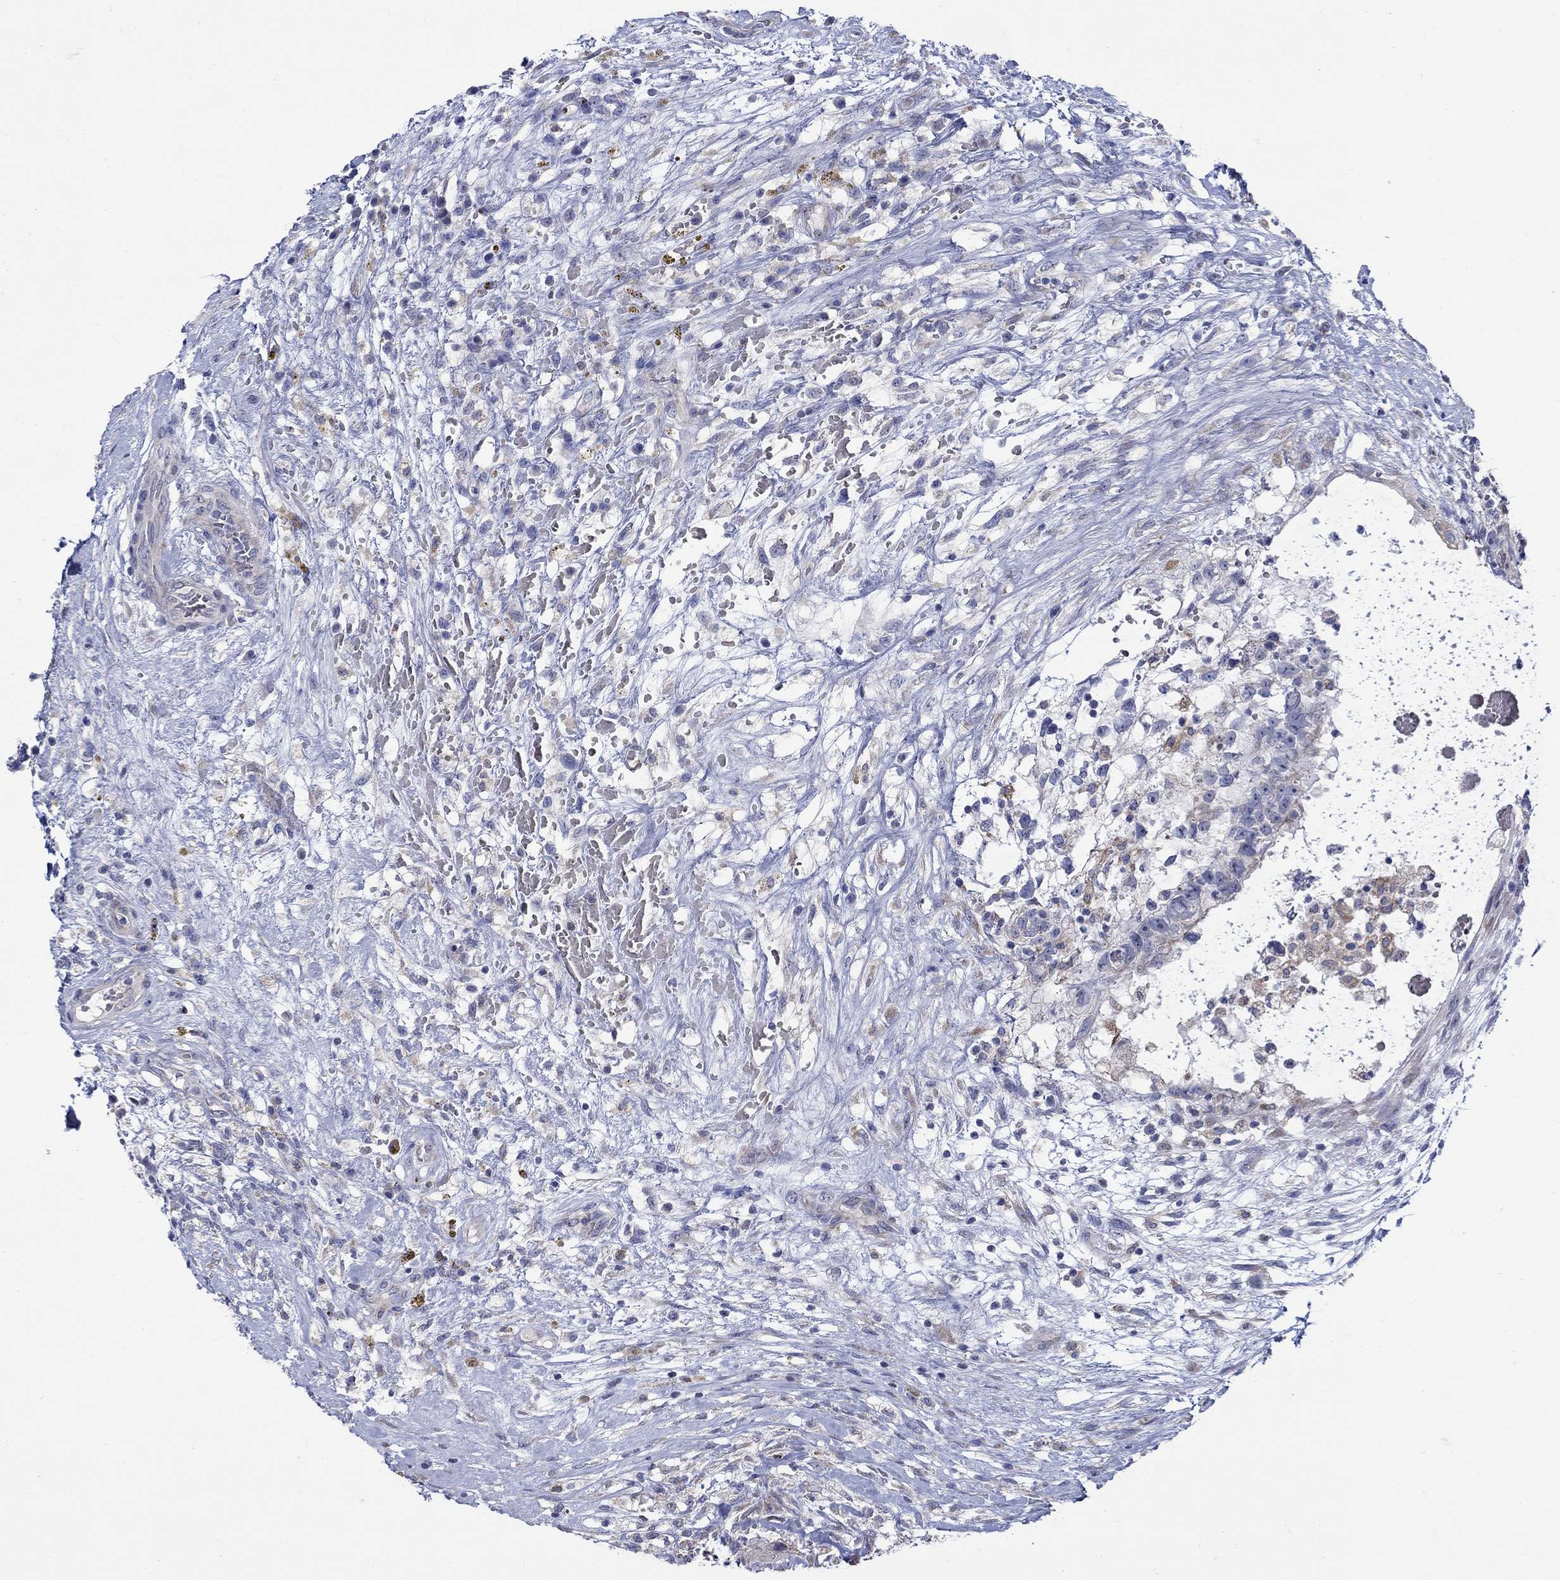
{"staining": {"intensity": "moderate", "quantity": "<25%", "location": "cytoplasmic/membranous"}, "tissue": "testis cancer", "cell_type": "Tumor cells", "image_type": "cancer", "snomed": [{"axis": "morphology", "description": "Normal tissue, NOS"}, {"axis": "morphology", "description": "Carcinoma, Embryonal, NOS"}, {"axis": "topography", "description": "Testis"}, {"axis": "topography", "description": "Epididymis"}], "caption": "The histopathology image demonstrates a brown stain indicating the presence of a protein in the cytoplasmic/membranous of tumor cells in embryonal carcinoma (testis).", "gene": "QRFPR", "patient": {"sex": "male", "age": 32}}